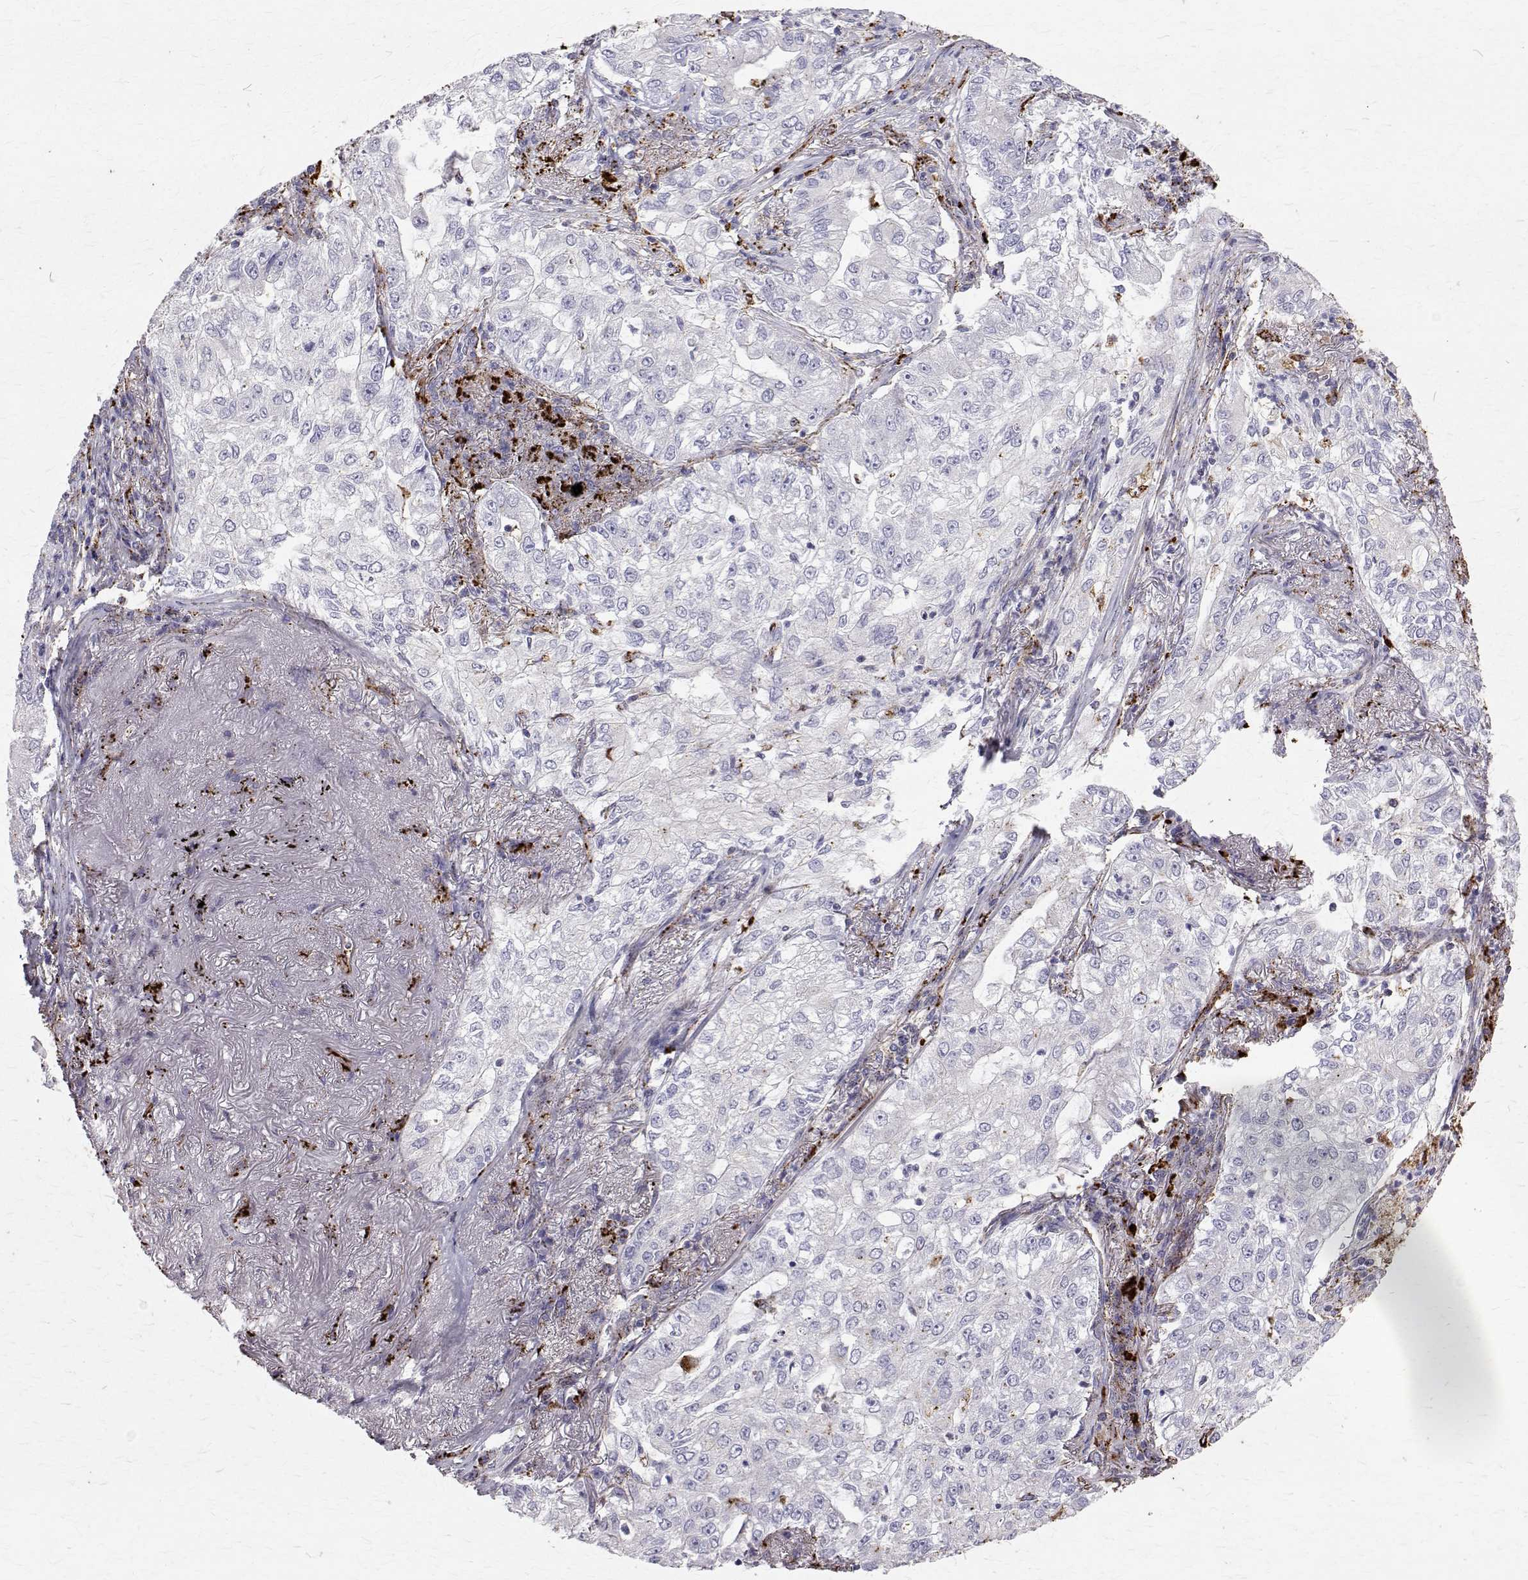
{"staining": {"intensity": "negative", "quantity": "none", "location": "none"}, "tissue": "lung cancer", "cell_type": "Tumor cells", "image_type": "cancer", "snomed": [{"axis": "morphology", "description": "Adenocarcinoma, NOS"}, {"axis": "topography", "description": "Lung"}], "caption": "Human adenocarcinoma (lung) stained for a protein using immunohistochemistry (IHC) demonstrates no positivity in tumor cells.", "gene": "TPP1", "patient": {"sex": "female", "age": 73}}